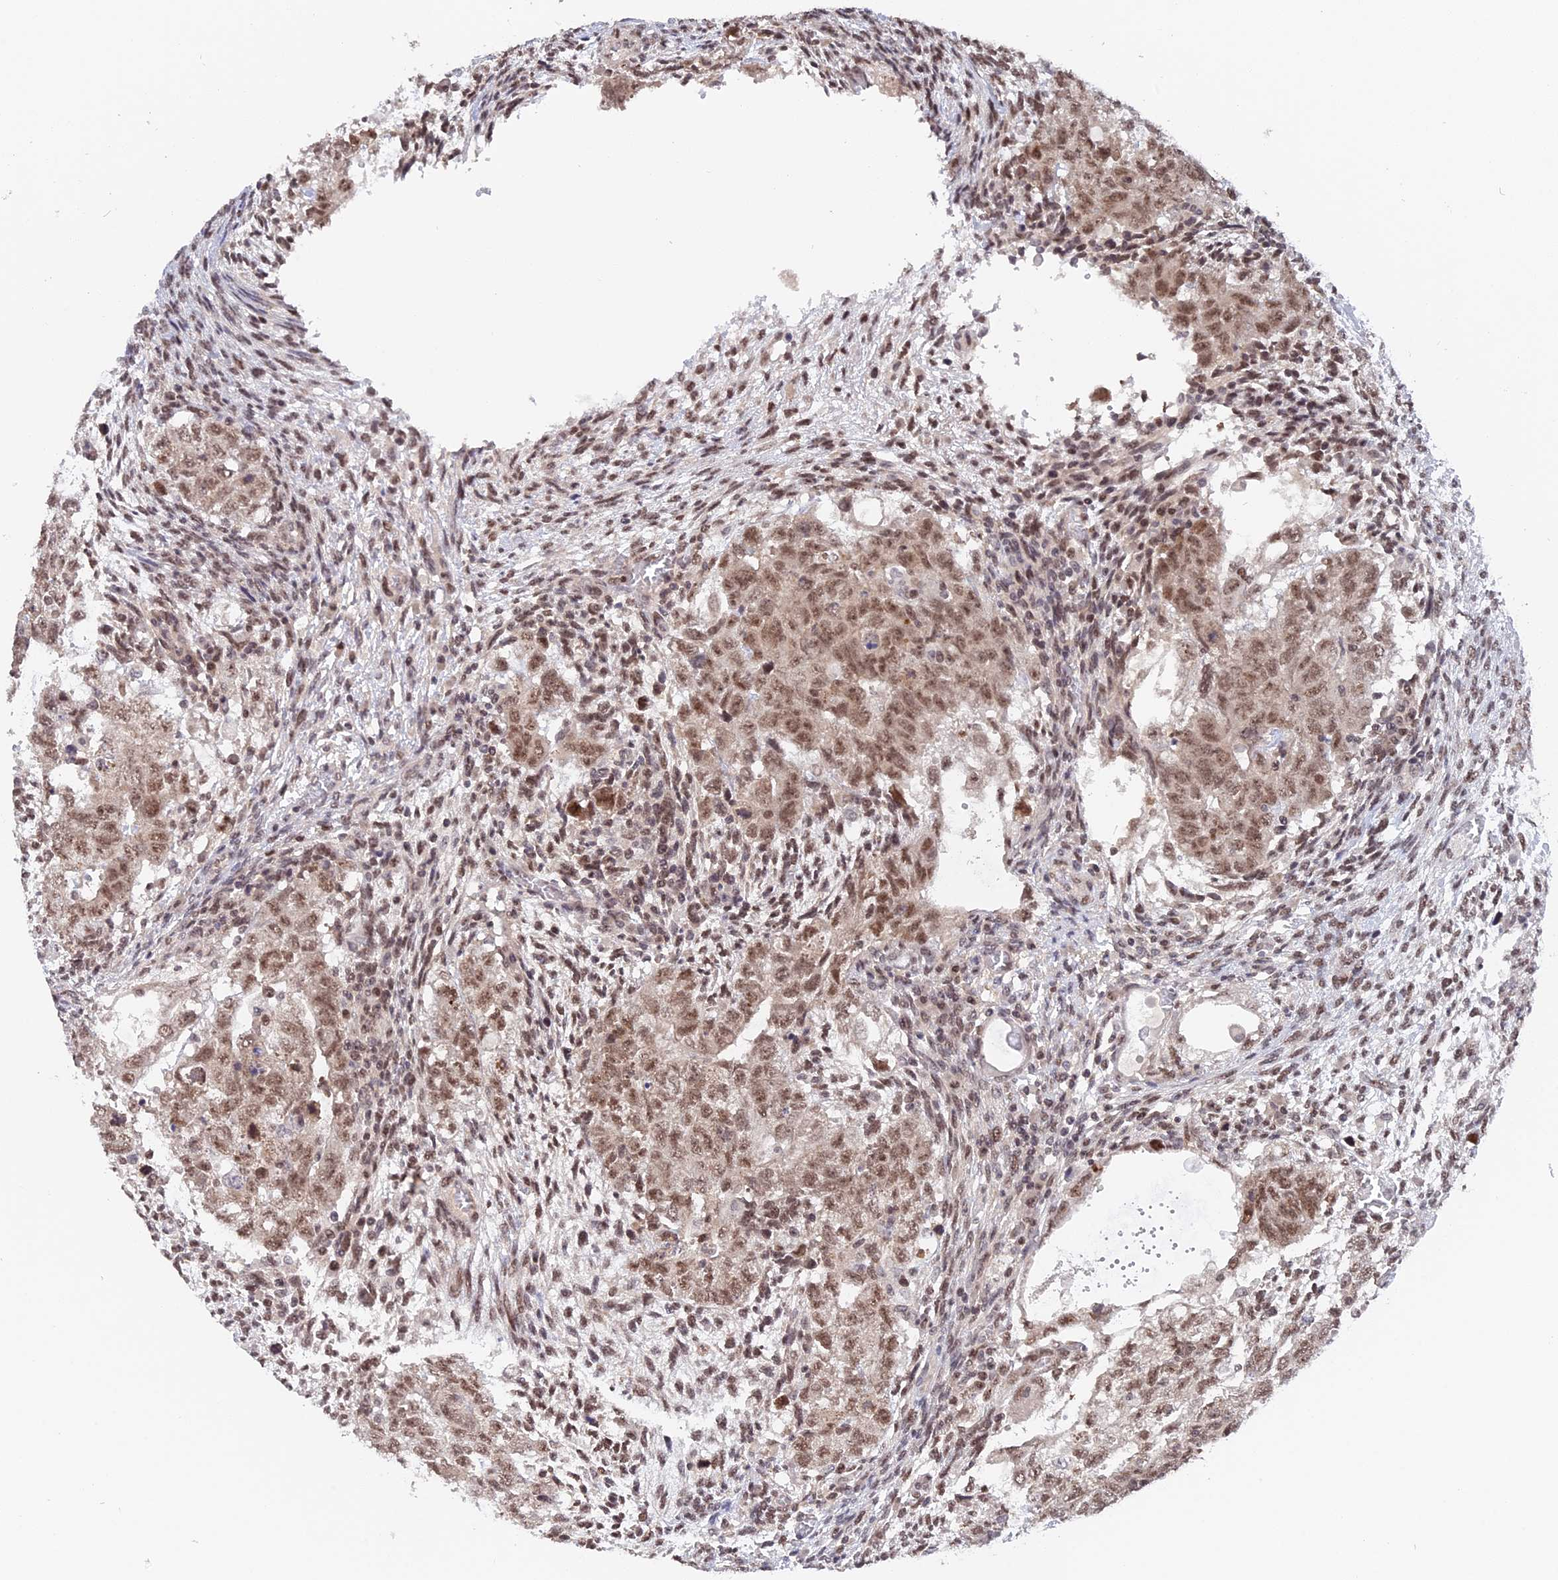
{"staining": {"intensity": "moderate", "quantity": ">75%", "location": "nuclear"}, "tissue": "testis cancer", "cell_type": "Tumor cells", "image_type": "cancer", "snomed": [{"axis": "morphology", "description": "Carcinoma, Embryonal, NOS"}, {"axis": "topography", "description": "Testis"}], "caption": "Brown immunohistochemical staining in testis cancer (embryonal carcinoma) exhibits moderate nuclear staining in approximately >75% of tumor cells. The staining is performed using DAB (3,3'-diaminobenzidine) brown chromogen to label protein expression. The nuclei are counter-stained blue using hematoxylin.", "gene": "RFC5", "patient": {"sex": "male", "age": 37}}